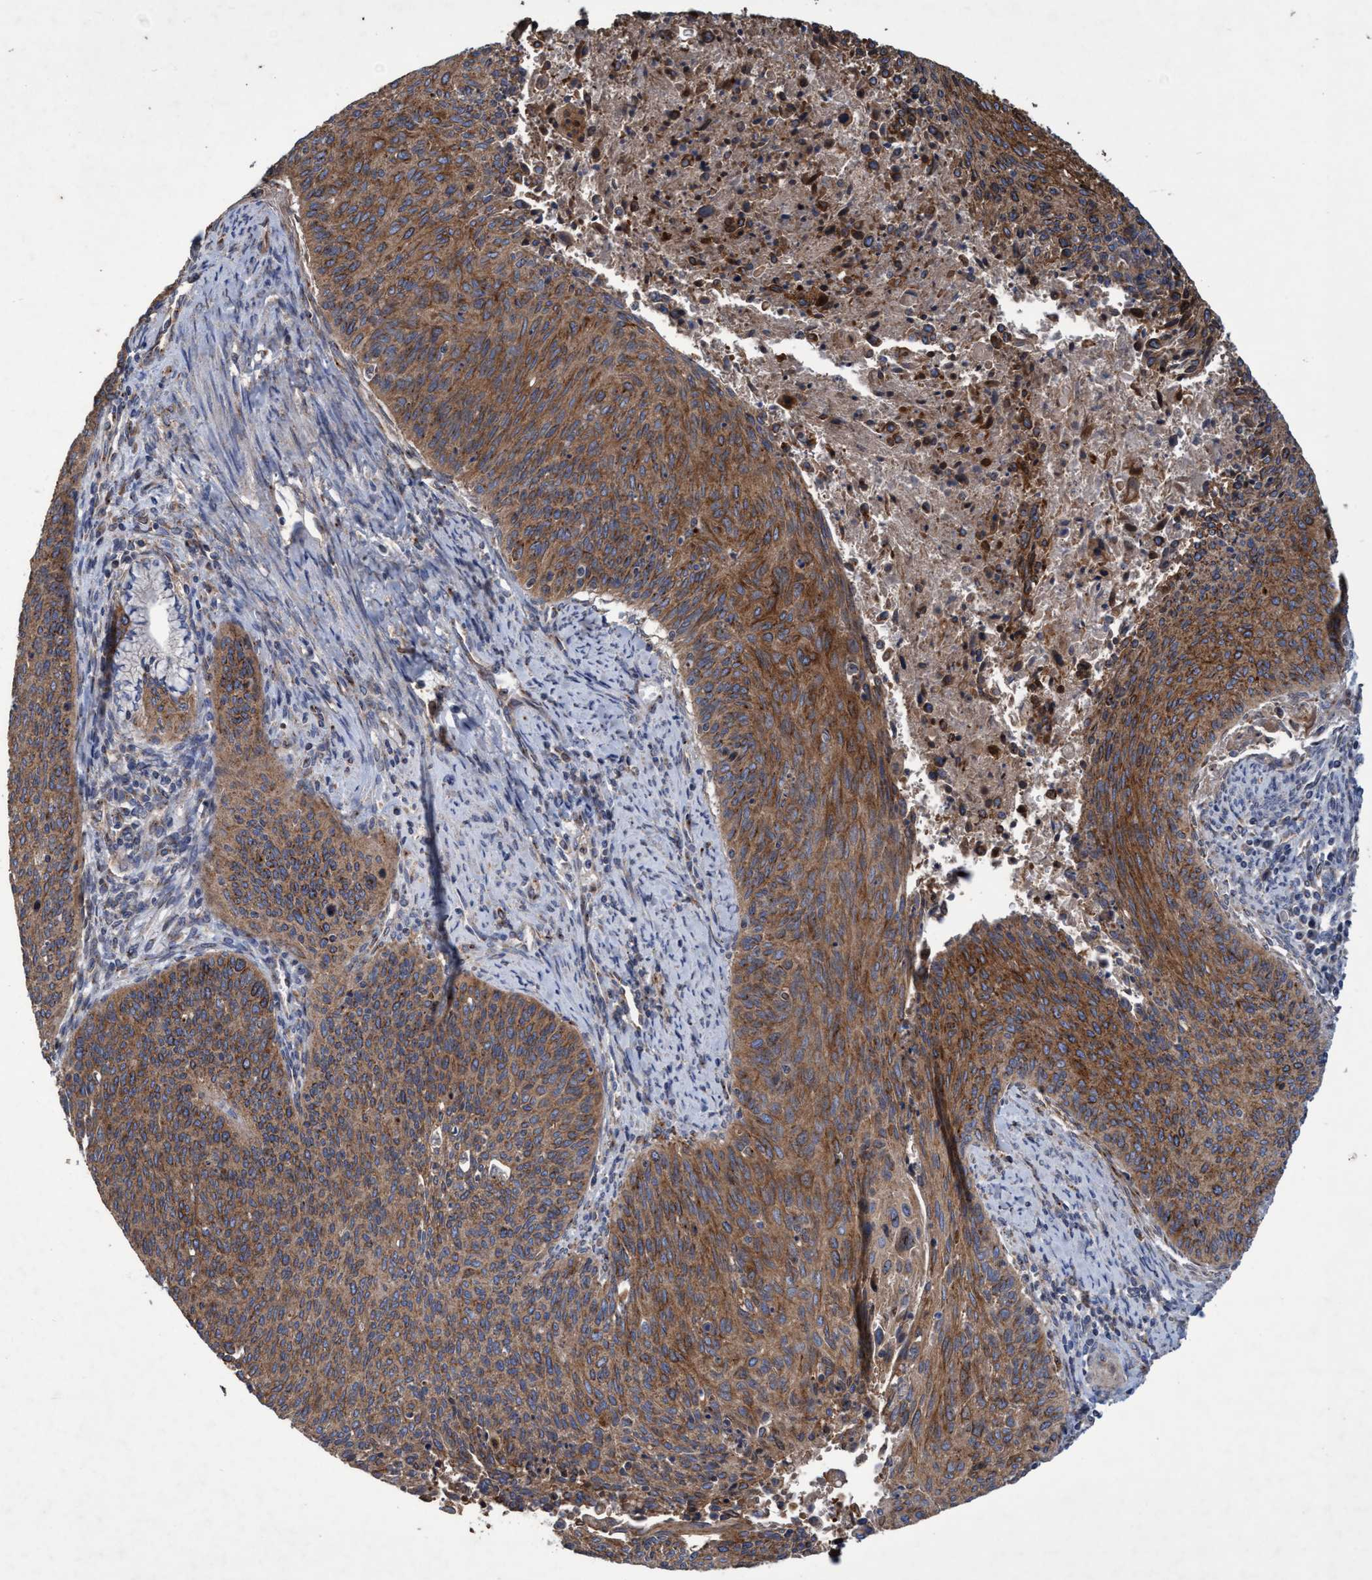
{"staining": {"intensity": "moderate", "quantity": ">75%", "location": "cytoplasmic/membranous"}, "tissue": "cervical cancer", "cell_type": "Tumor cells", "image_type": "cancer", "snomed": [{"axis": "morphology", "description": "Squamous cell carcinoma, NOS"}, {"axis": "topography", "description": "Cervix"}], "caption": "Protein staining of squamous cell carcinoma (cervical) tissue reveals moderate cytoplasmic/membranous staining in approximately >75% of tumor cells.", "gene": "BICD2", "patient": {"sex": "female", "age": 55}}